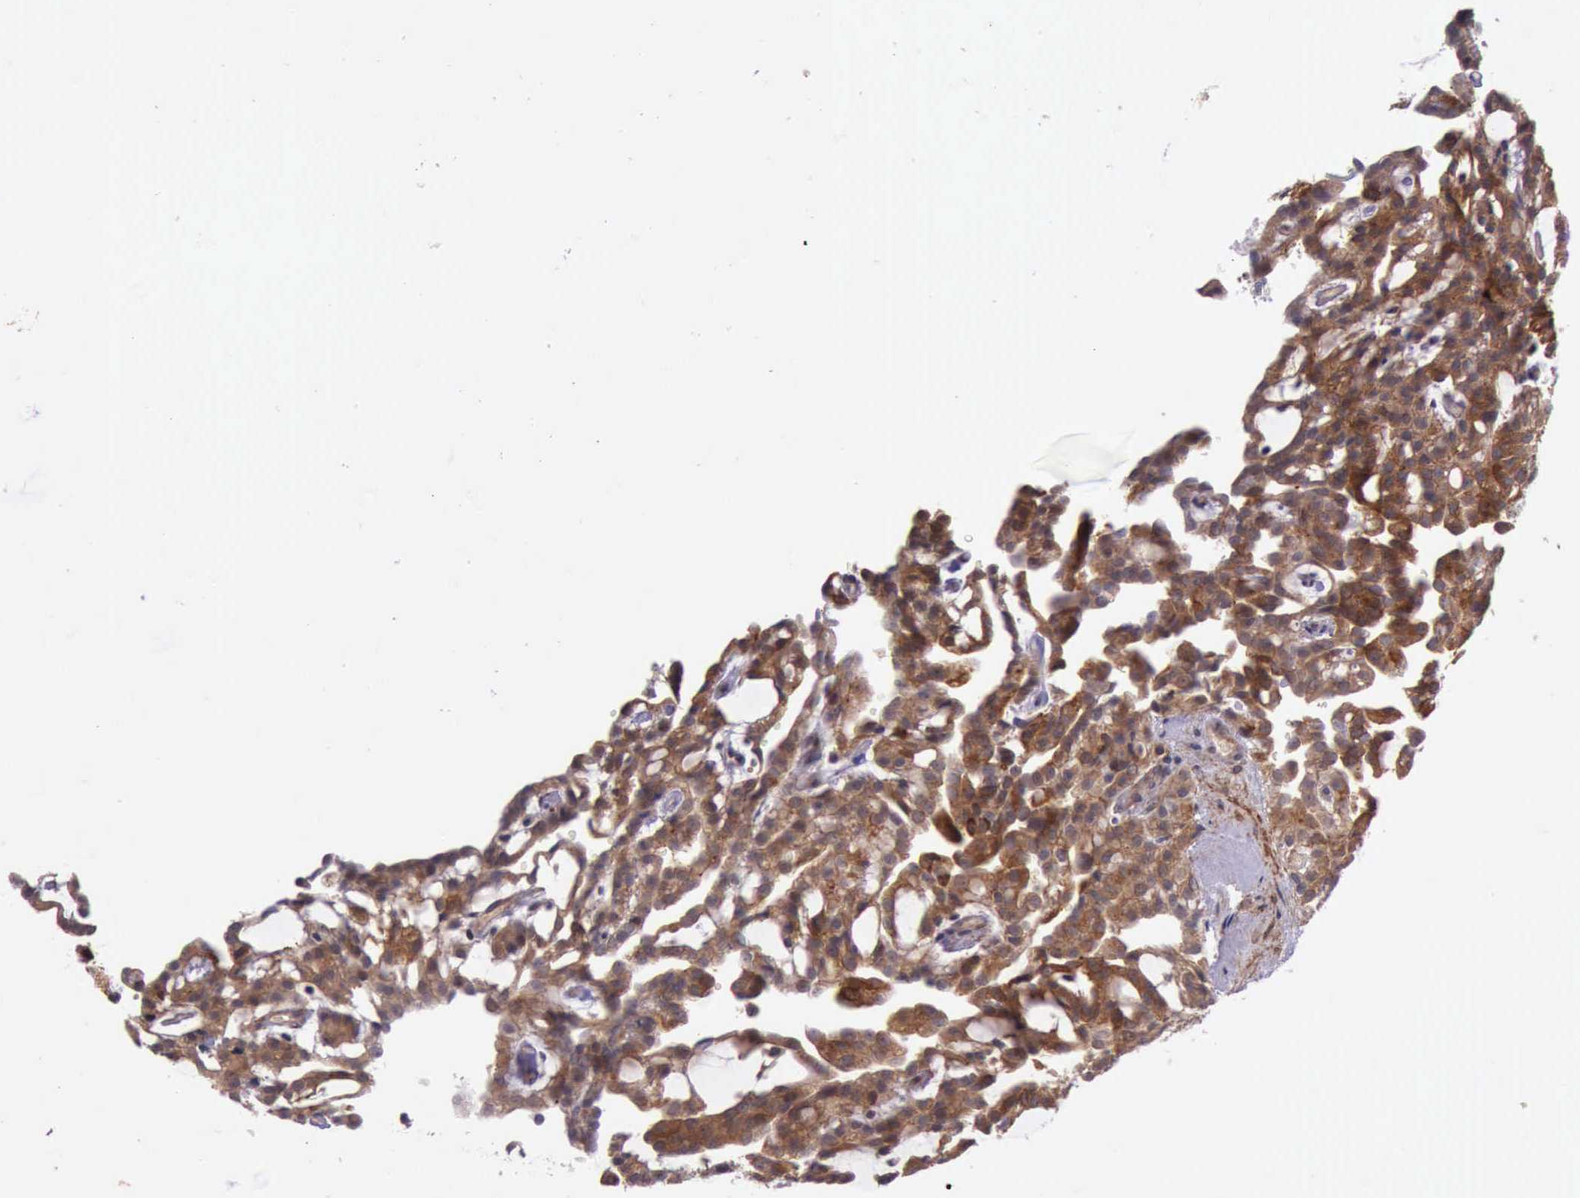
{"staining": {"intensity": "strong", "quantity": ">75%", "location": "cytoplasmic/membranous"}, "tissue": "renal cancer", "cell_type": "Tumor cells", "image_type": "cancer", "snomed": [{"axis": "morphology", "description": "Adenocarcinoma, NOS"}, {"axis": "topography", "description": "Kidney"}], "caption": "Immunohistochemistry staining of renal adenocarcinoma, which shows high levels of strong cytoplasmic/membranous staining in approximately >75% of tumor cells indicating strong cytoplasmic/membranous protein expression. The staining was performed using DAB (3,3'-diaminobenzidine) (brown) for protein detection and nuclei were counterstained in hematoxylin (blue).", "gene": "PRICKLE3", "patient": {"sex": "male", "age": 63}}